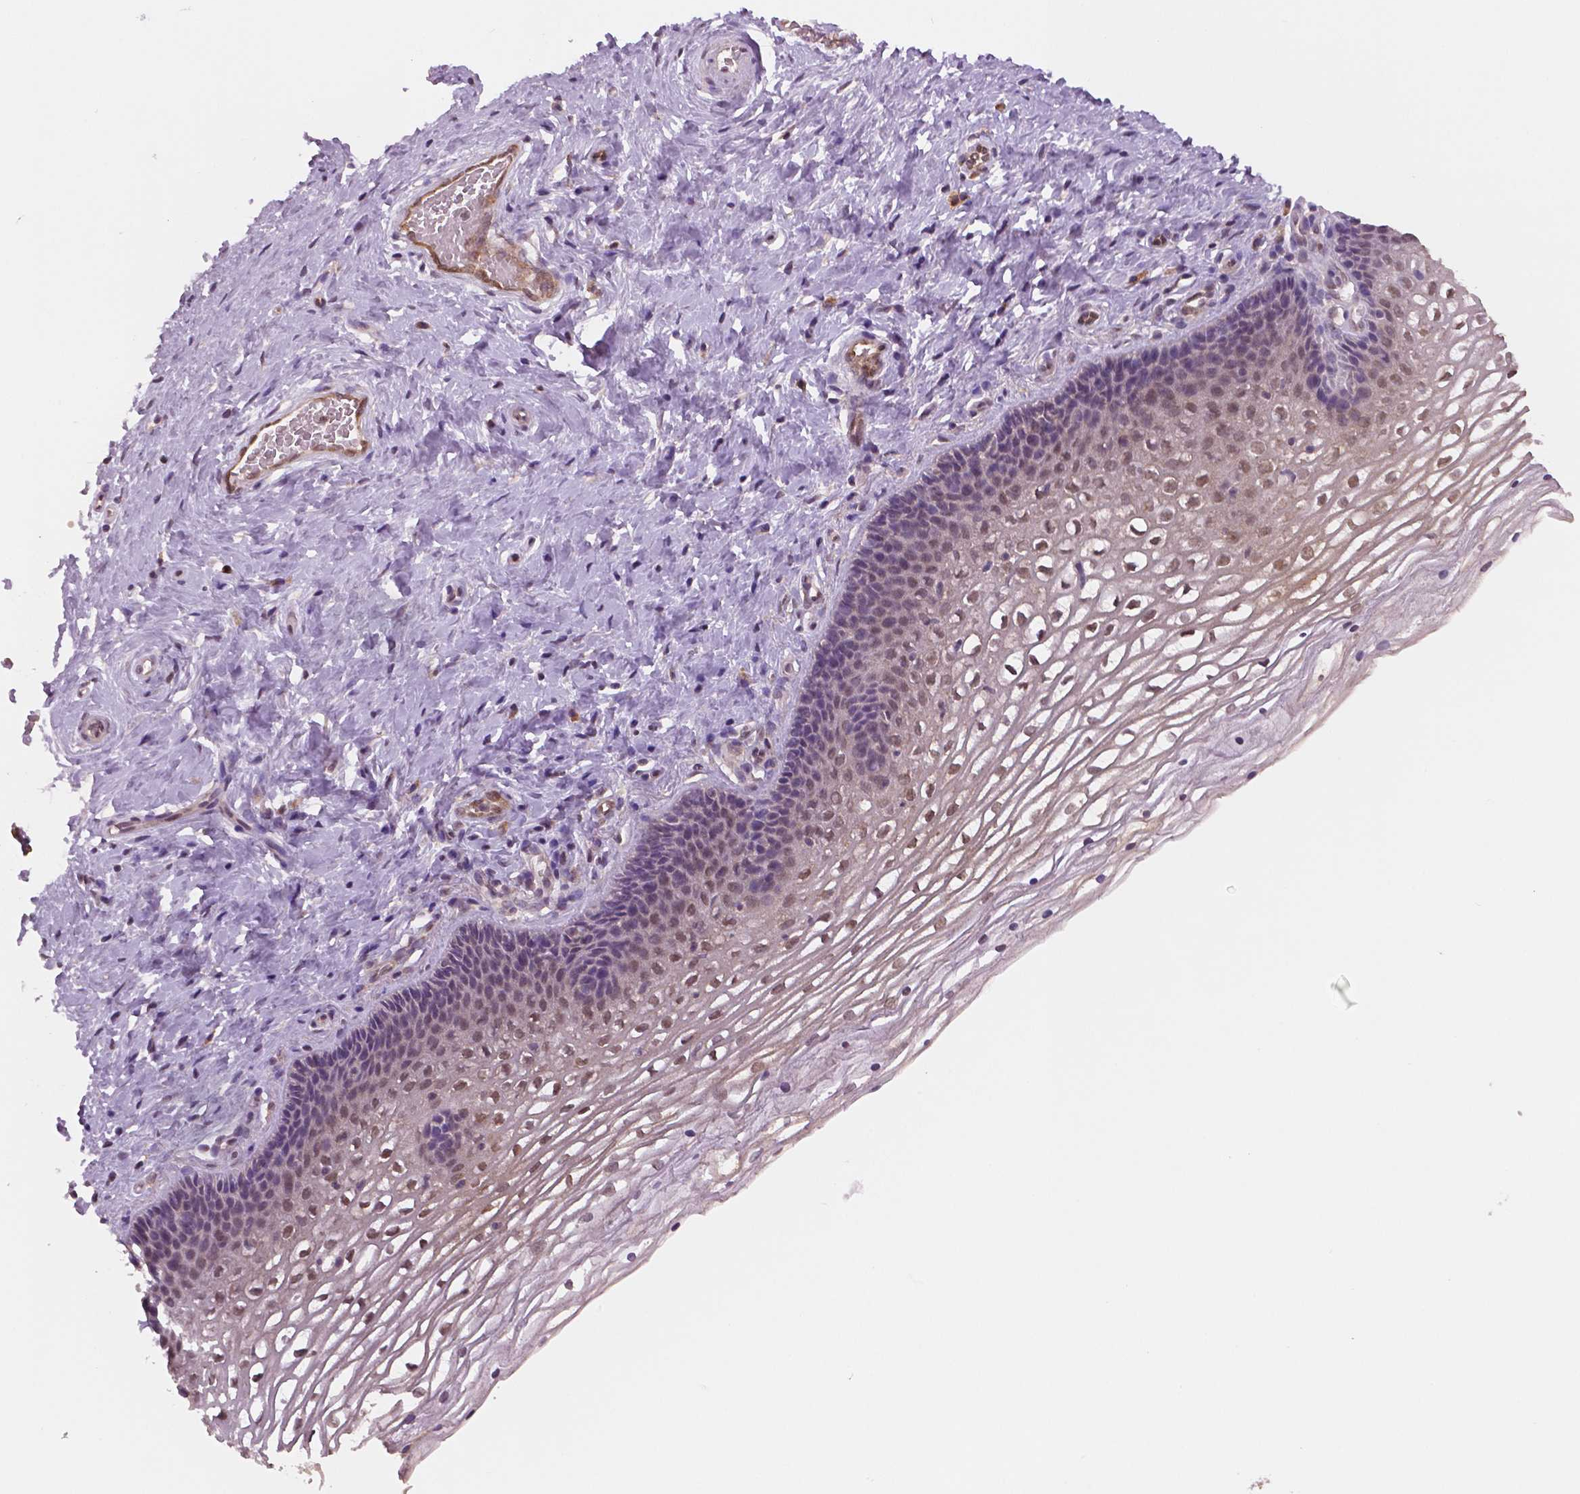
{"staining": {"intensity": "moderate", "quantity": ">75%", "location": "nuclear"}, "tissue": "cervix", "cell_type": "Glandular cells", "image_type": "normal", "snomed": [{"axis": "morphology", "description": "Normal tissue, NOS"}, {"axis": "topography", "description": "Cervix"}], "caption": "Protein expression by immunohistochemistry (IHC) demonstrates moderate nuclear positivity in about >75% of glandular cells in normal cervix.", "gene": "STAT3", "patient": {"sex": "female", "age": 34}}